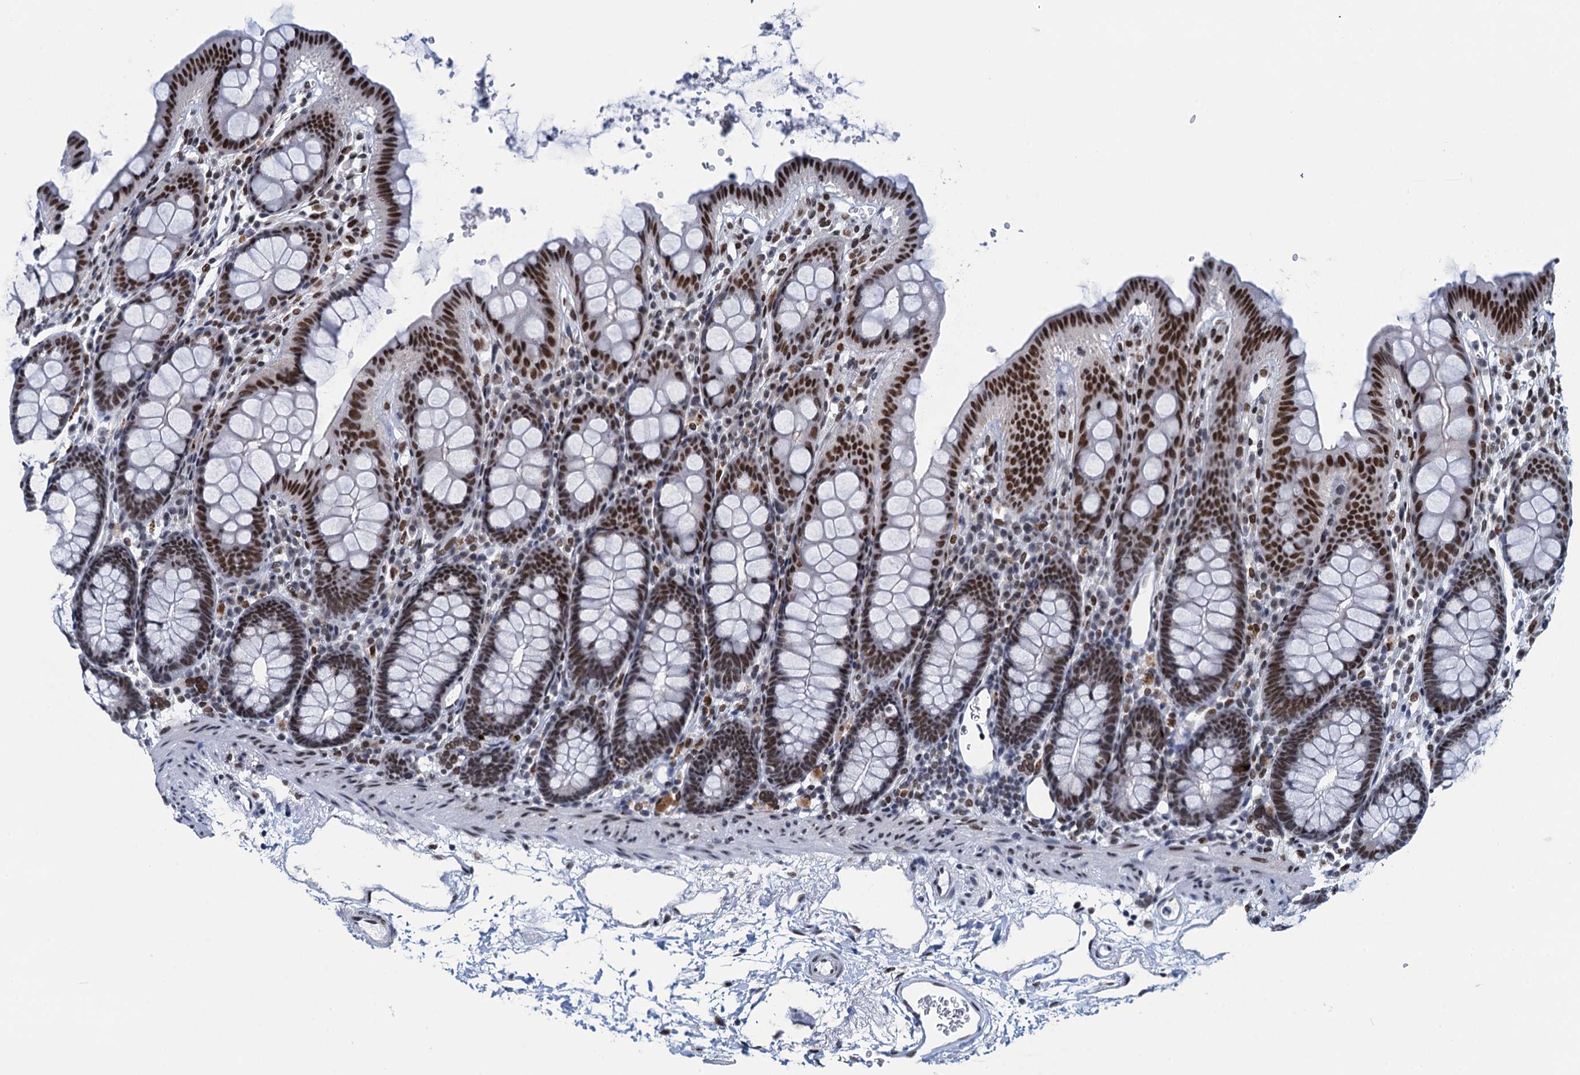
{"staining": {"intensity": "moderate", "quantity": ">75%", "location": "nuclear"}, "tissue": "colon", "cell_type": "Endothelial cells", "image_type": "normal", "snomed": [{"axis": "morphology", "description": "Normal tissue, NOS"}, {"axis": "topography", "description": "Colon"}], "caption": "Colon stained with DAB IHC exhibits medium levels of moderate nuclear expression in about >75% of endothelial cells.", "gene": "HNRNPUL2", "patient": {"sex": "male", "age": 75}}